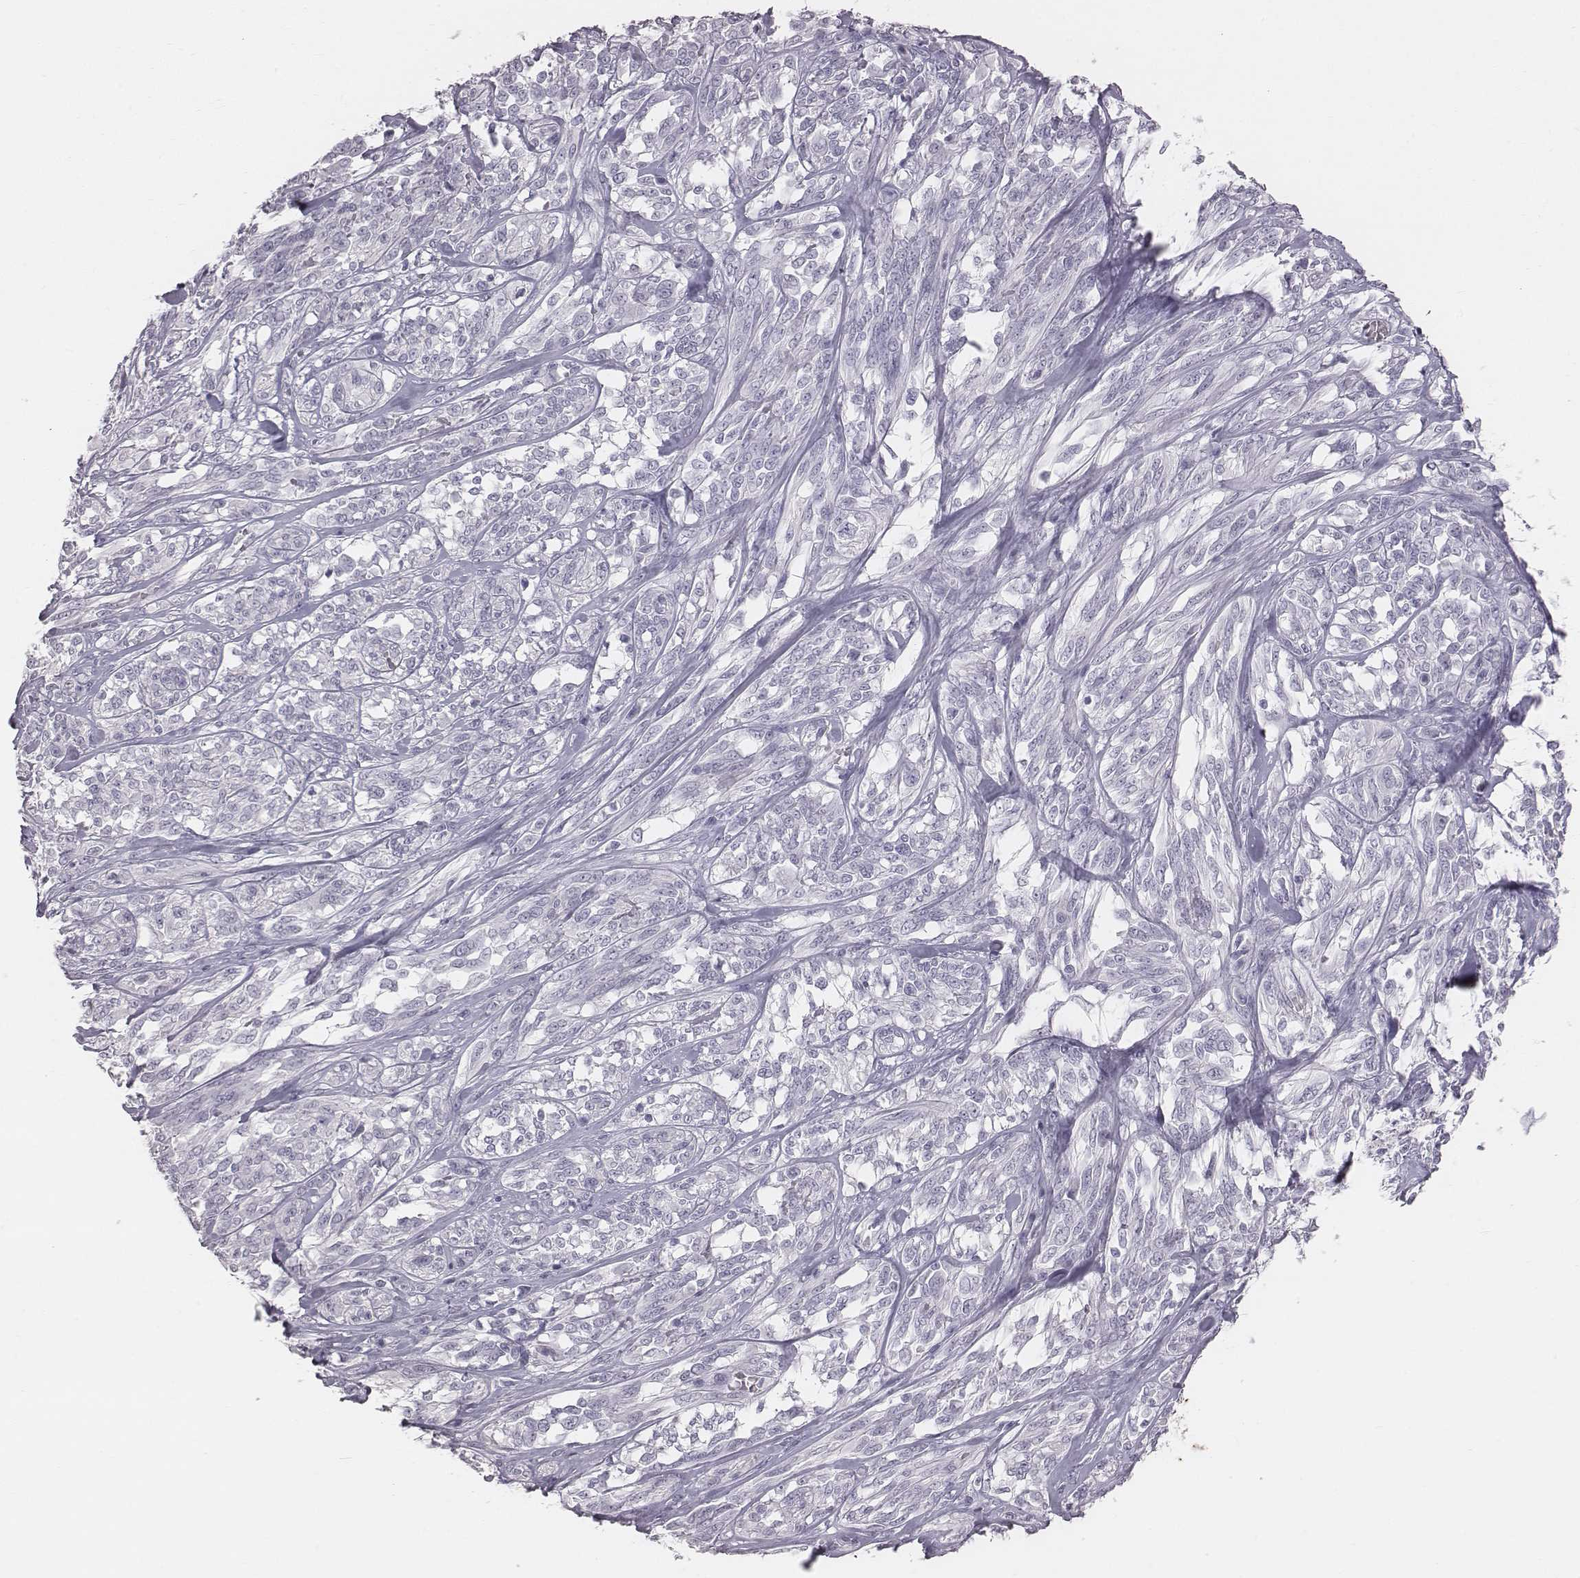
{"staining": {"intensity": "negative", "quantity": "none", "location": "none"}, "tissue": "melanoma", "cell_type": "Tumor cells", "image_type": "cancer", "snomed": [{"axis": "morphology", "description": "Malignant melanoma, NOS"}, {"axis": "topography", "description": "Skin"}], "caption": "Malignant melanoma was stained to show a protein in brown. There is no significant staining in tumor cells.", "gene": "C6orf58", "patient": {"sex": "female", "age": 91}}